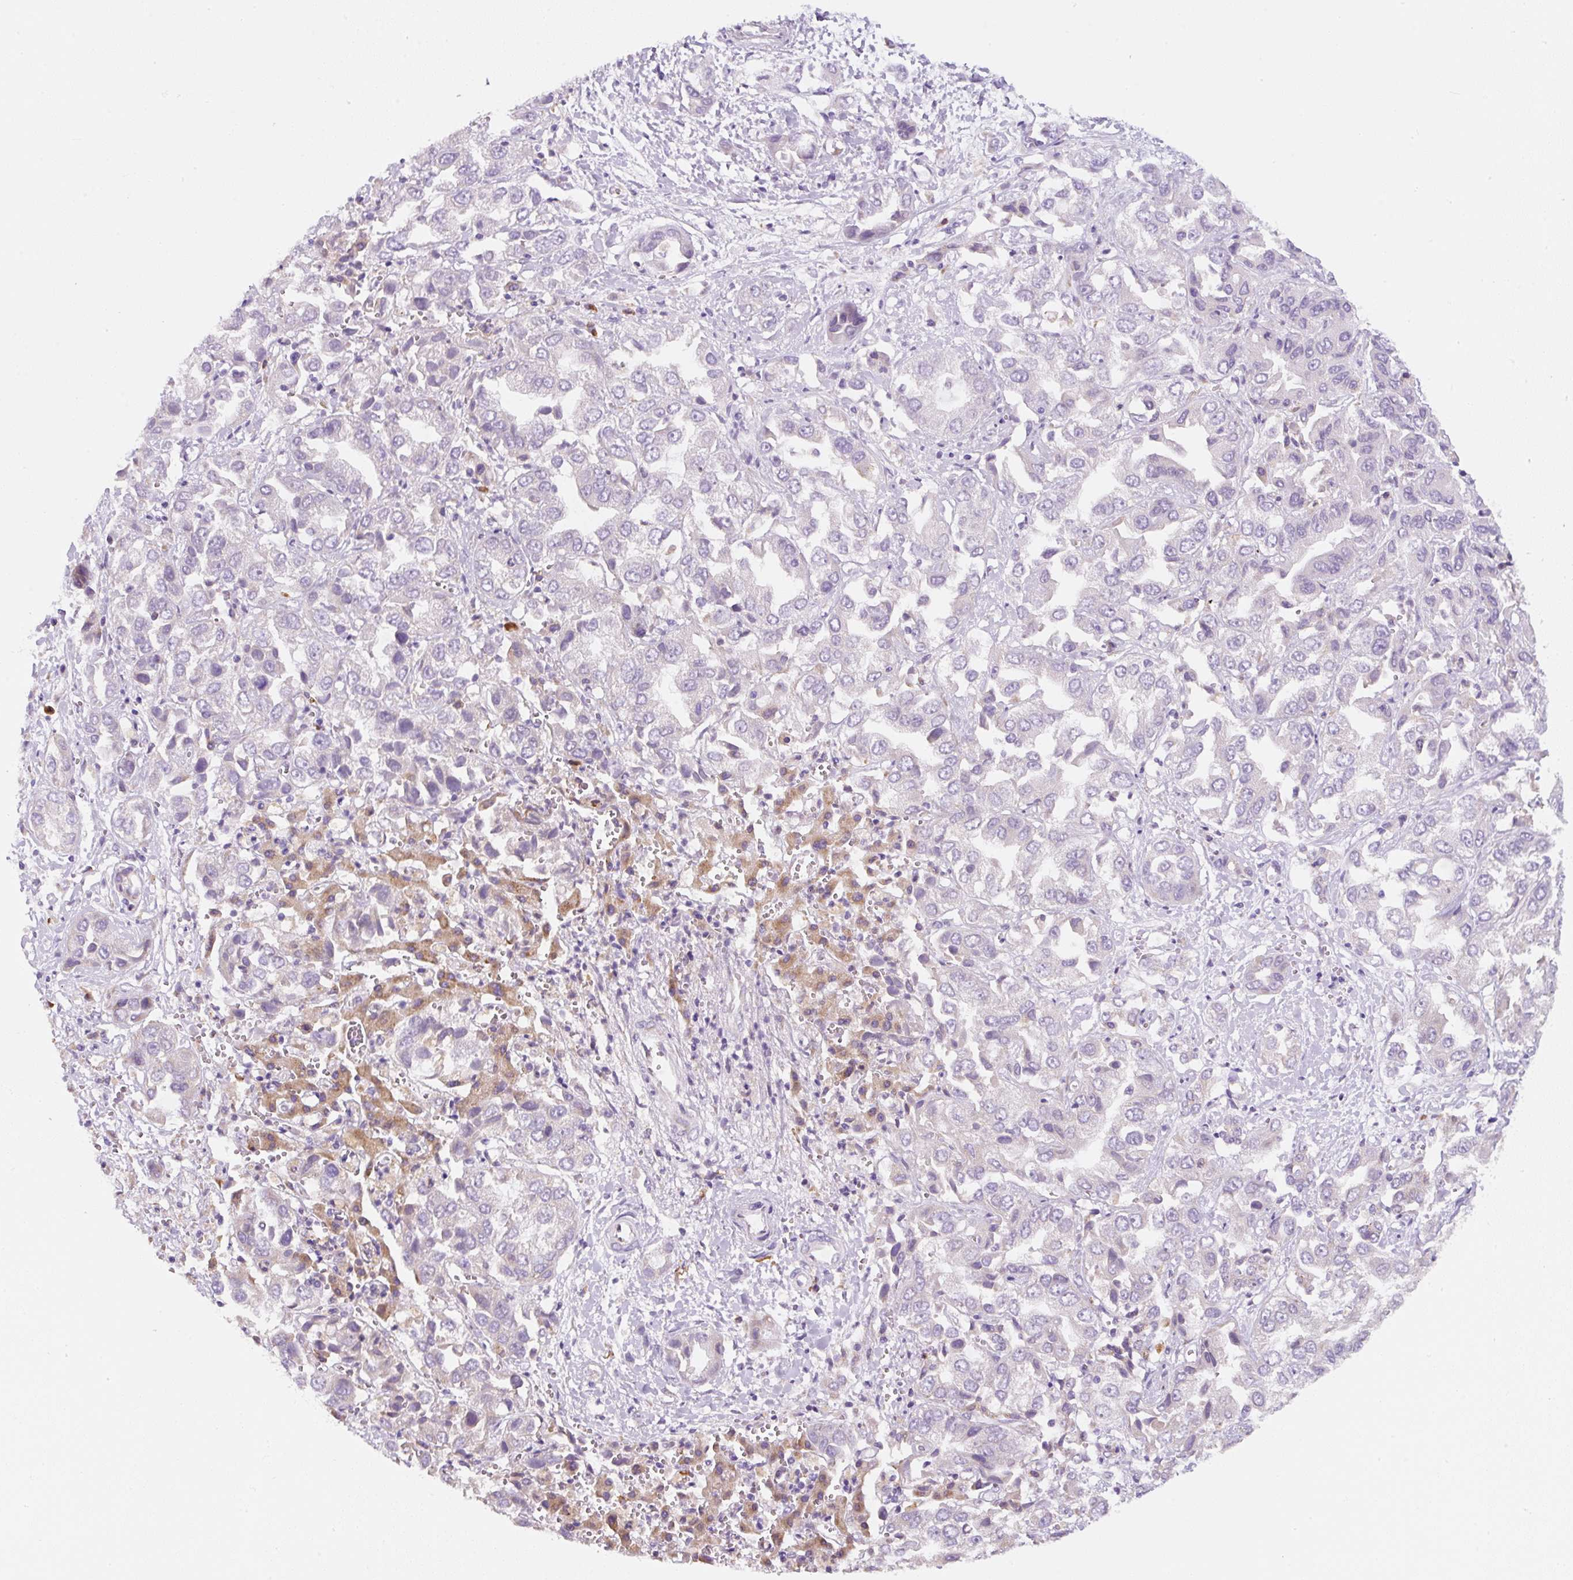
{"staining": {"intensity": "negative", "quantity": "none", "location": "none"}, "tissue": "liver cancer", "cell_type": "Tumor cells", "image_type": "cancer", "snomed": [{"axis": "morphology", "description": "Cholangiocarcinoma"}, {"axis": "topography", "description": "Liver"}], "caption": "A high-resolution histopathology image shows IHC staining of liver cholangiocarcinoma, which displays no significant positivity in tumor cells.", "gene": "DDOST", "patient": {"sex": "female", "age": 52}}